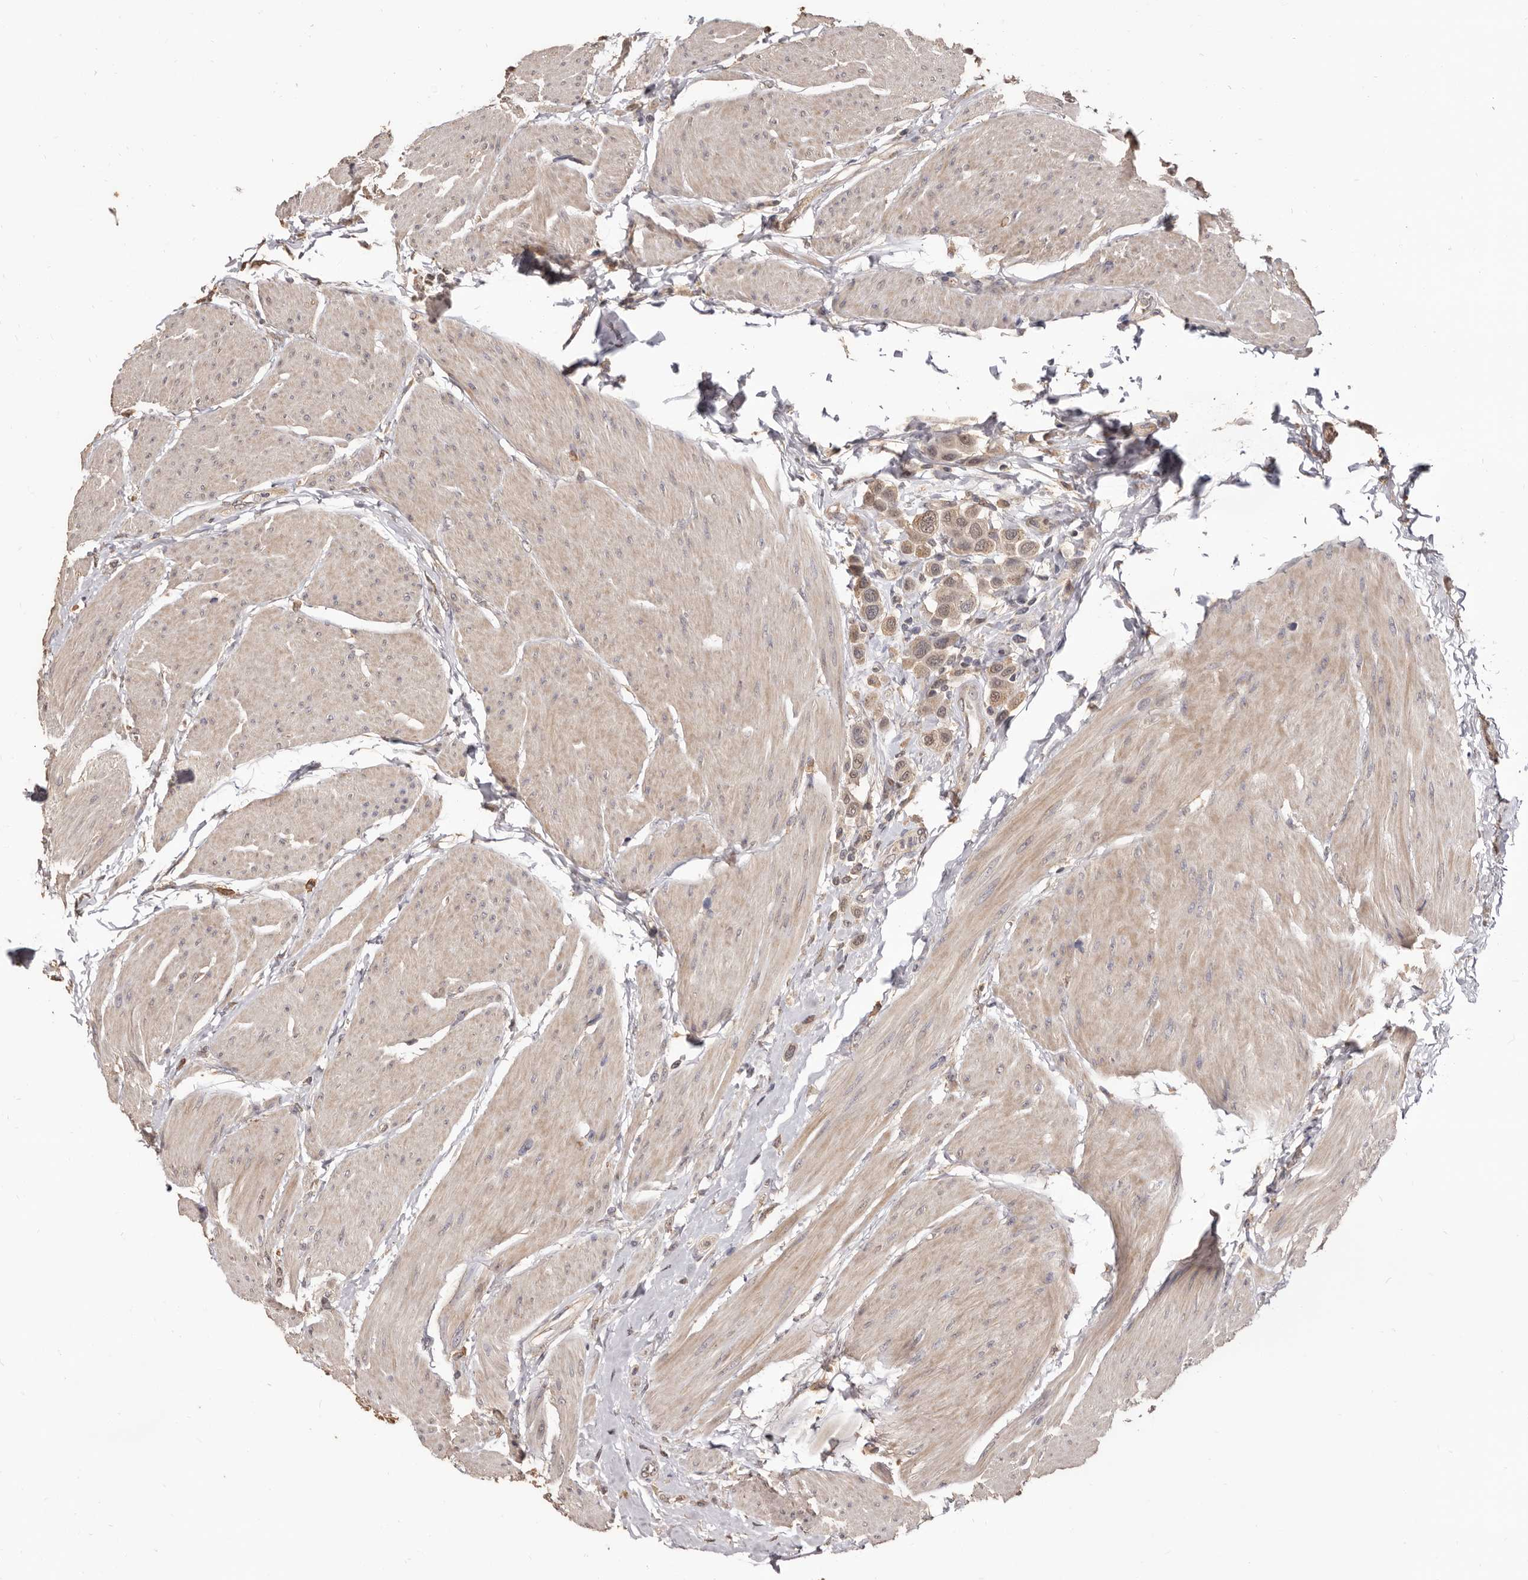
{"staining": {"intensity": "weak", "quantity": ">75%", "location": "cytoplasmic/membranous,nuclear"}, "tissue": "urothelial cancer", "cell_type": "Tumor cells", "image_type": "cancer", "snomed": [{"axis": "morphology", "description": "Urothelial carcinoma, High grade"}, {"axis": "topography", "description": "Urinary bladder"}], "caption": "This is a histology image of IHC staining of urothelial cancer, which shows weak expression in the cytoplasmic/membranous and nuclear of tumor cells.", "gene": "INAVA", "patient": {"sex": "male", "age": 50}}